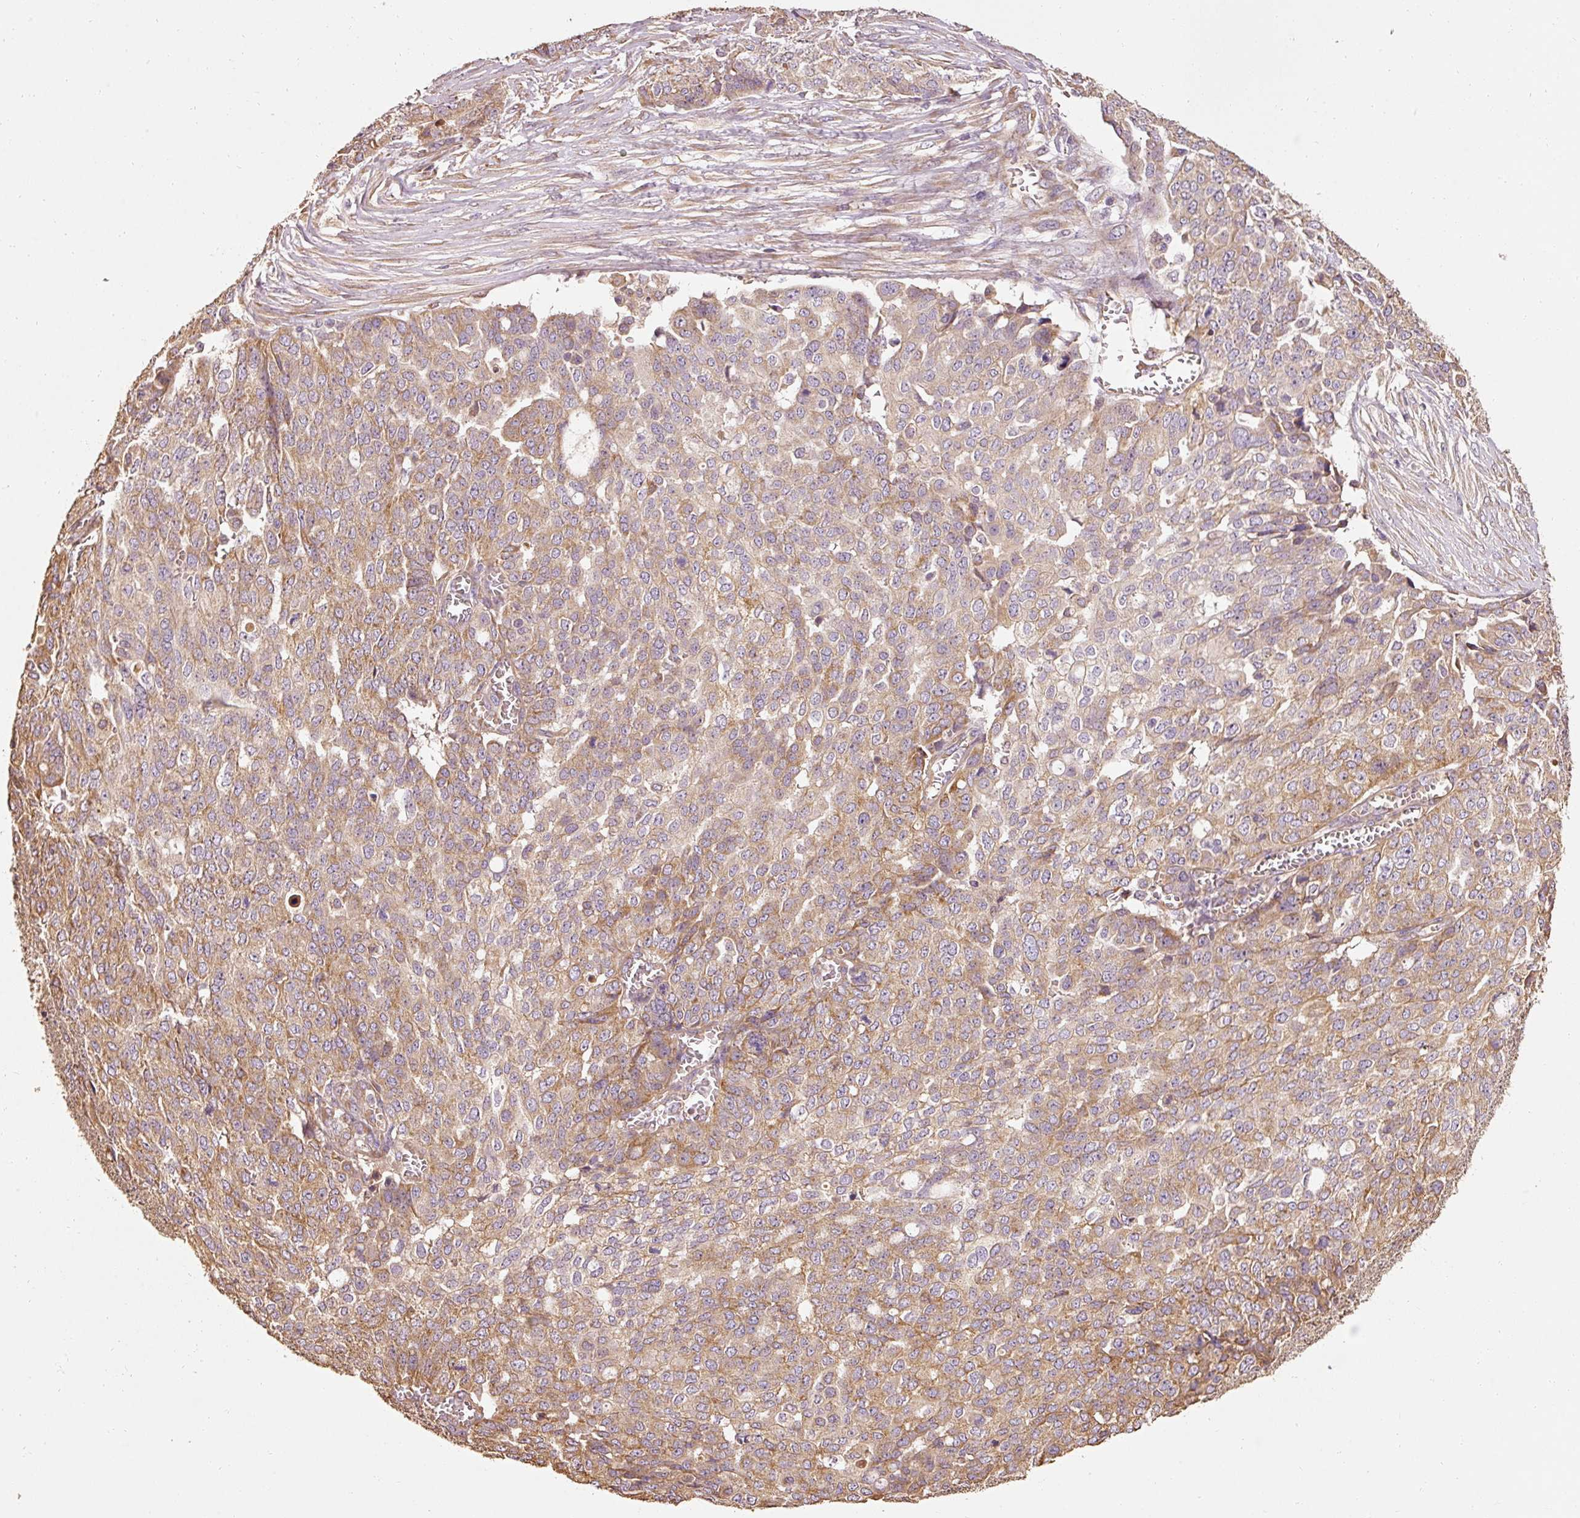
{"staining": {"intensity": "moderate", "quantity": "25%-75%", "location": "cytoplasmic/membranous"}, "tissue": "ovarian cancer", "cell_type": "Tumor cells", "image_type": "cancer", "snomed": [{"axis": "morphology", "description": "Cystadenocarcinoma, serous, NOS"}, {"axis": "topography", "description": "Soft tissue"}, {"axis": "topography", "description": "Ovary"}], "caption": "This image displays immunohistochemistry staining of ovarian cancer (serous cystadenocarcinoma), with medium moderate cytoplasmic/membranous expression in approximately 25%-75% of tumor cells.", "gene": "EFHC1", "patient": {"sex": "female", "age": 57}}